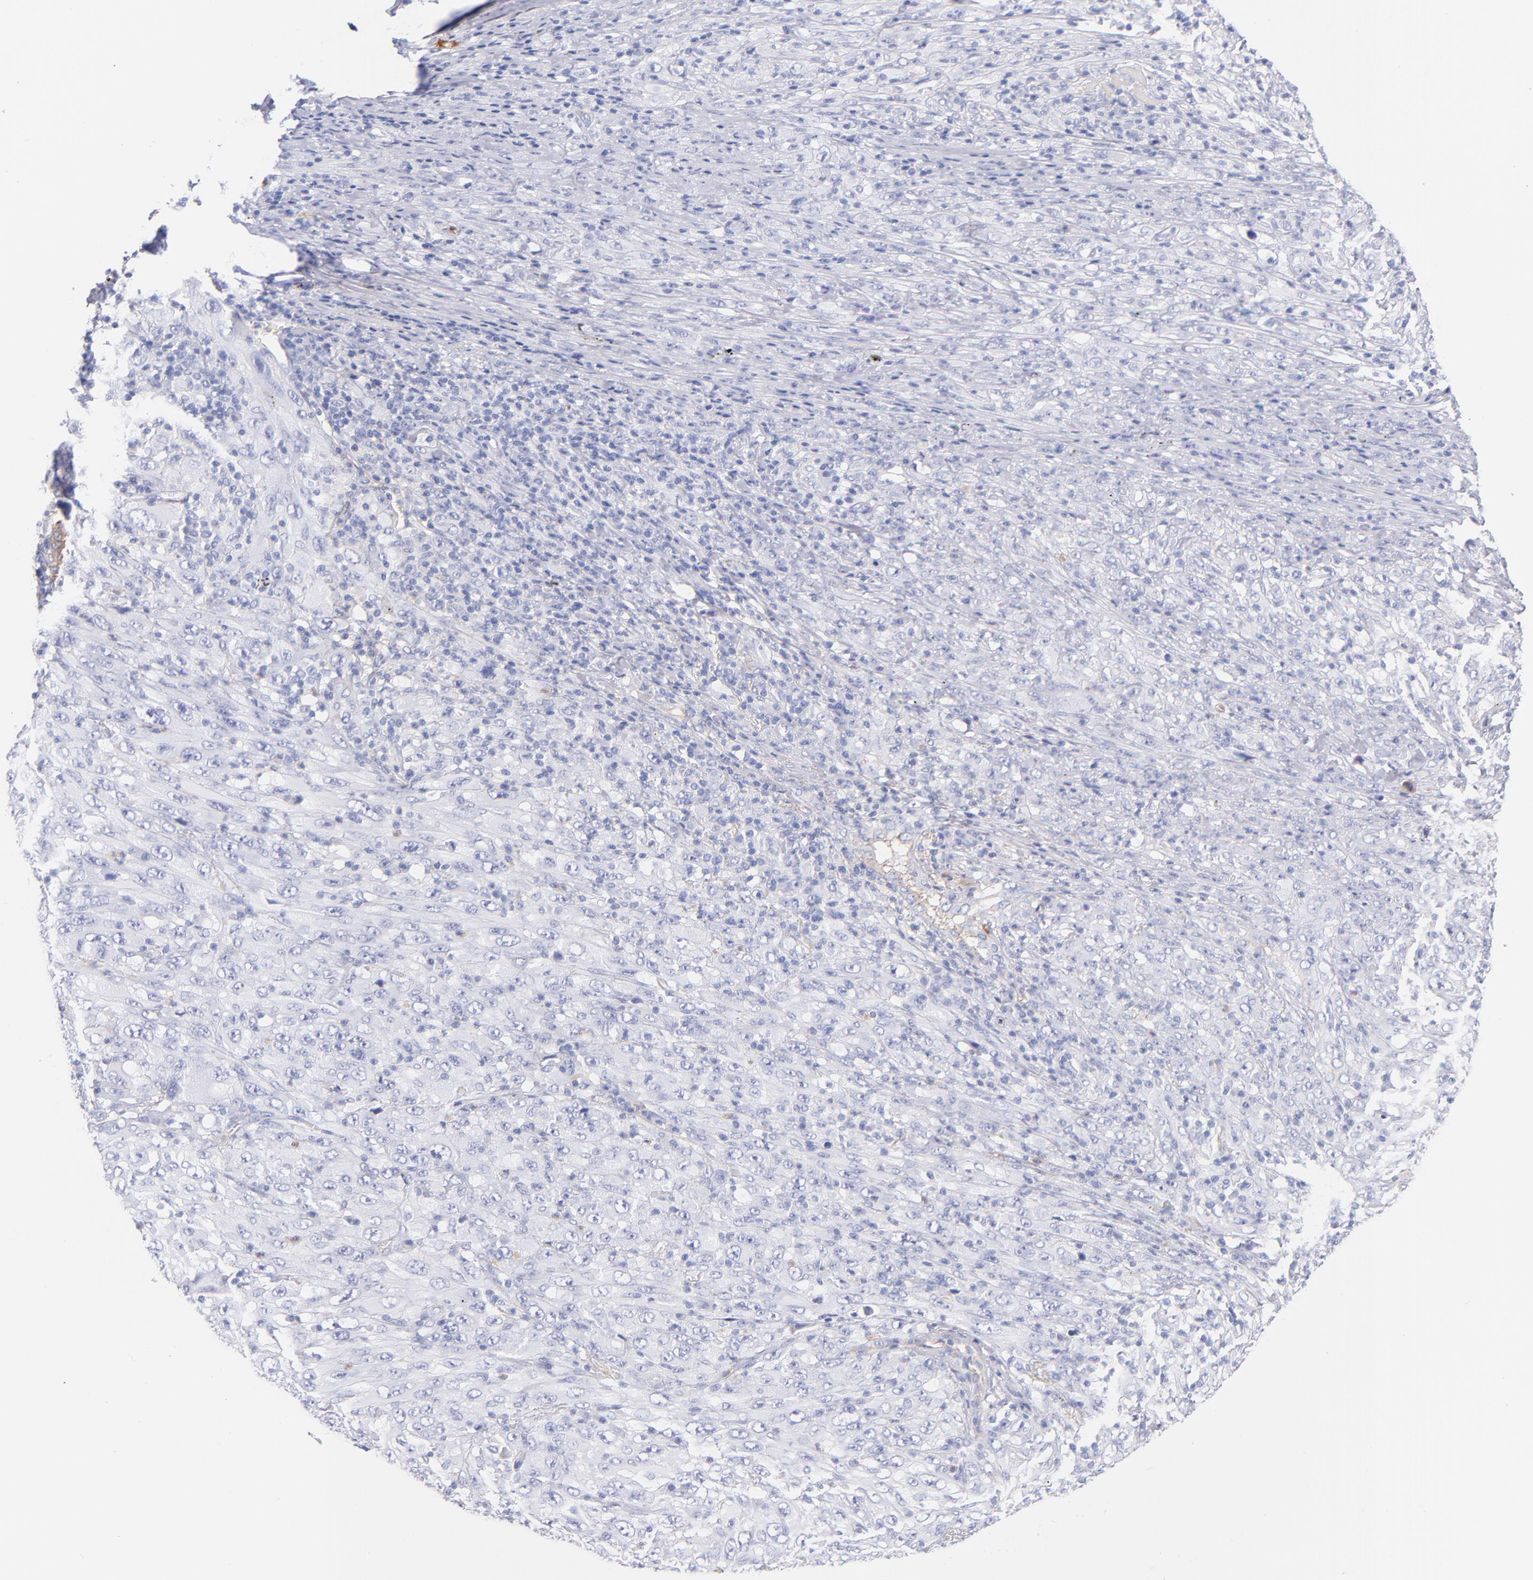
{"staining": {"intensity": "weak", "quantity": ">75%", "location": "cytoplasmic/membranous"}, "tissue": "melanoma", "cell_type": "Tumor cells", "image_type": "cancer", "snomed": [{"axis": "morphology", "description": "Malignant melanoma, Metastatic site"}, {"axis": "topography", "description": "Skin"}], "caption": "Immunohistochemistry (IHC) of melanoma displays low levels of weak cytoplasmic/membranous positivity in about >75% of tumor cells. Using DAB (3,3'-diaminobenzidine) (brown) and hematoxylin (blue) stains, captured at high magnification using brightfield microscopy.", "gene": "HP", "patient": {"sex": "female", "age": 56}}